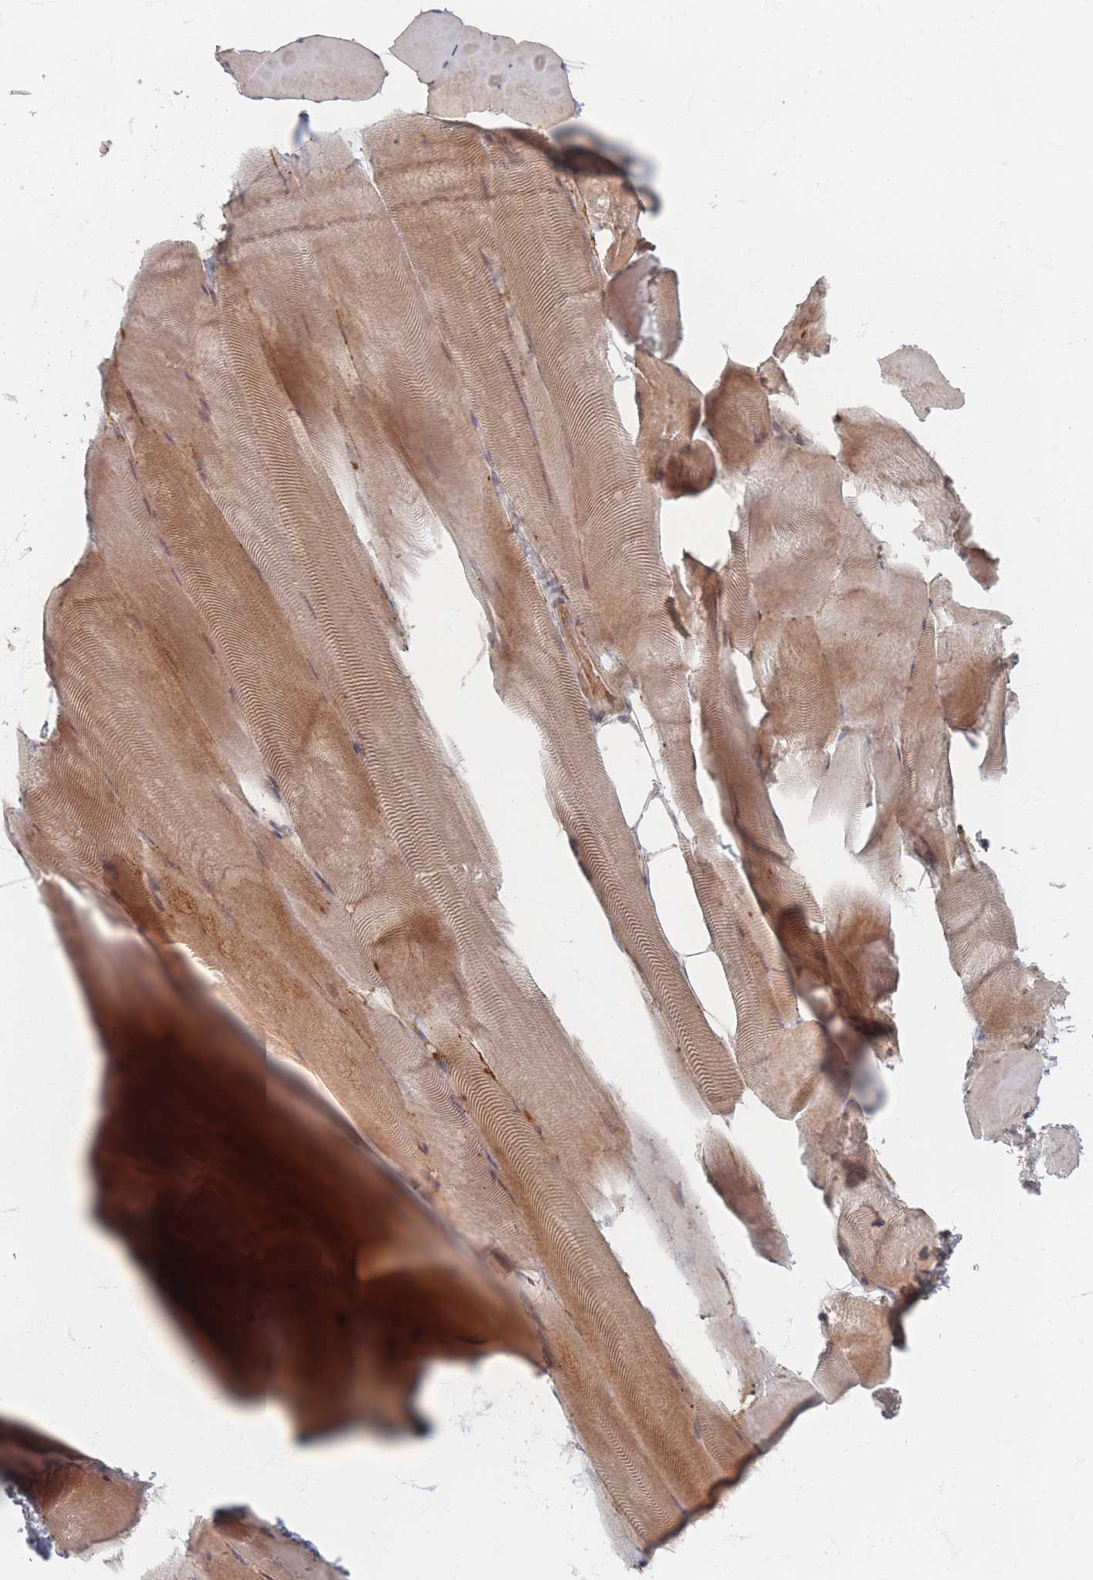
{"staining": {"intensity": "moderate", "quantity": "<25%", "location": "cytoplasmic/membranous"}, "tissue": "skeletal muscle", "cell_type": "Myocytes", "image_type": "normal", "snomed": [{"axis": "morphology", "description": "Normal tissue, NOS"}, {"axis": "topography", "description": "Skeletal muscle"}], "caption": "DAB immunohistochemical staining of unremarkable skeletal muscle reveals moderate cytoplasmic/membranous protein positivity in approximately <25% of myocytes.", "gene": "PSMD9", "patient": {"sex": "female", "age": 64}}